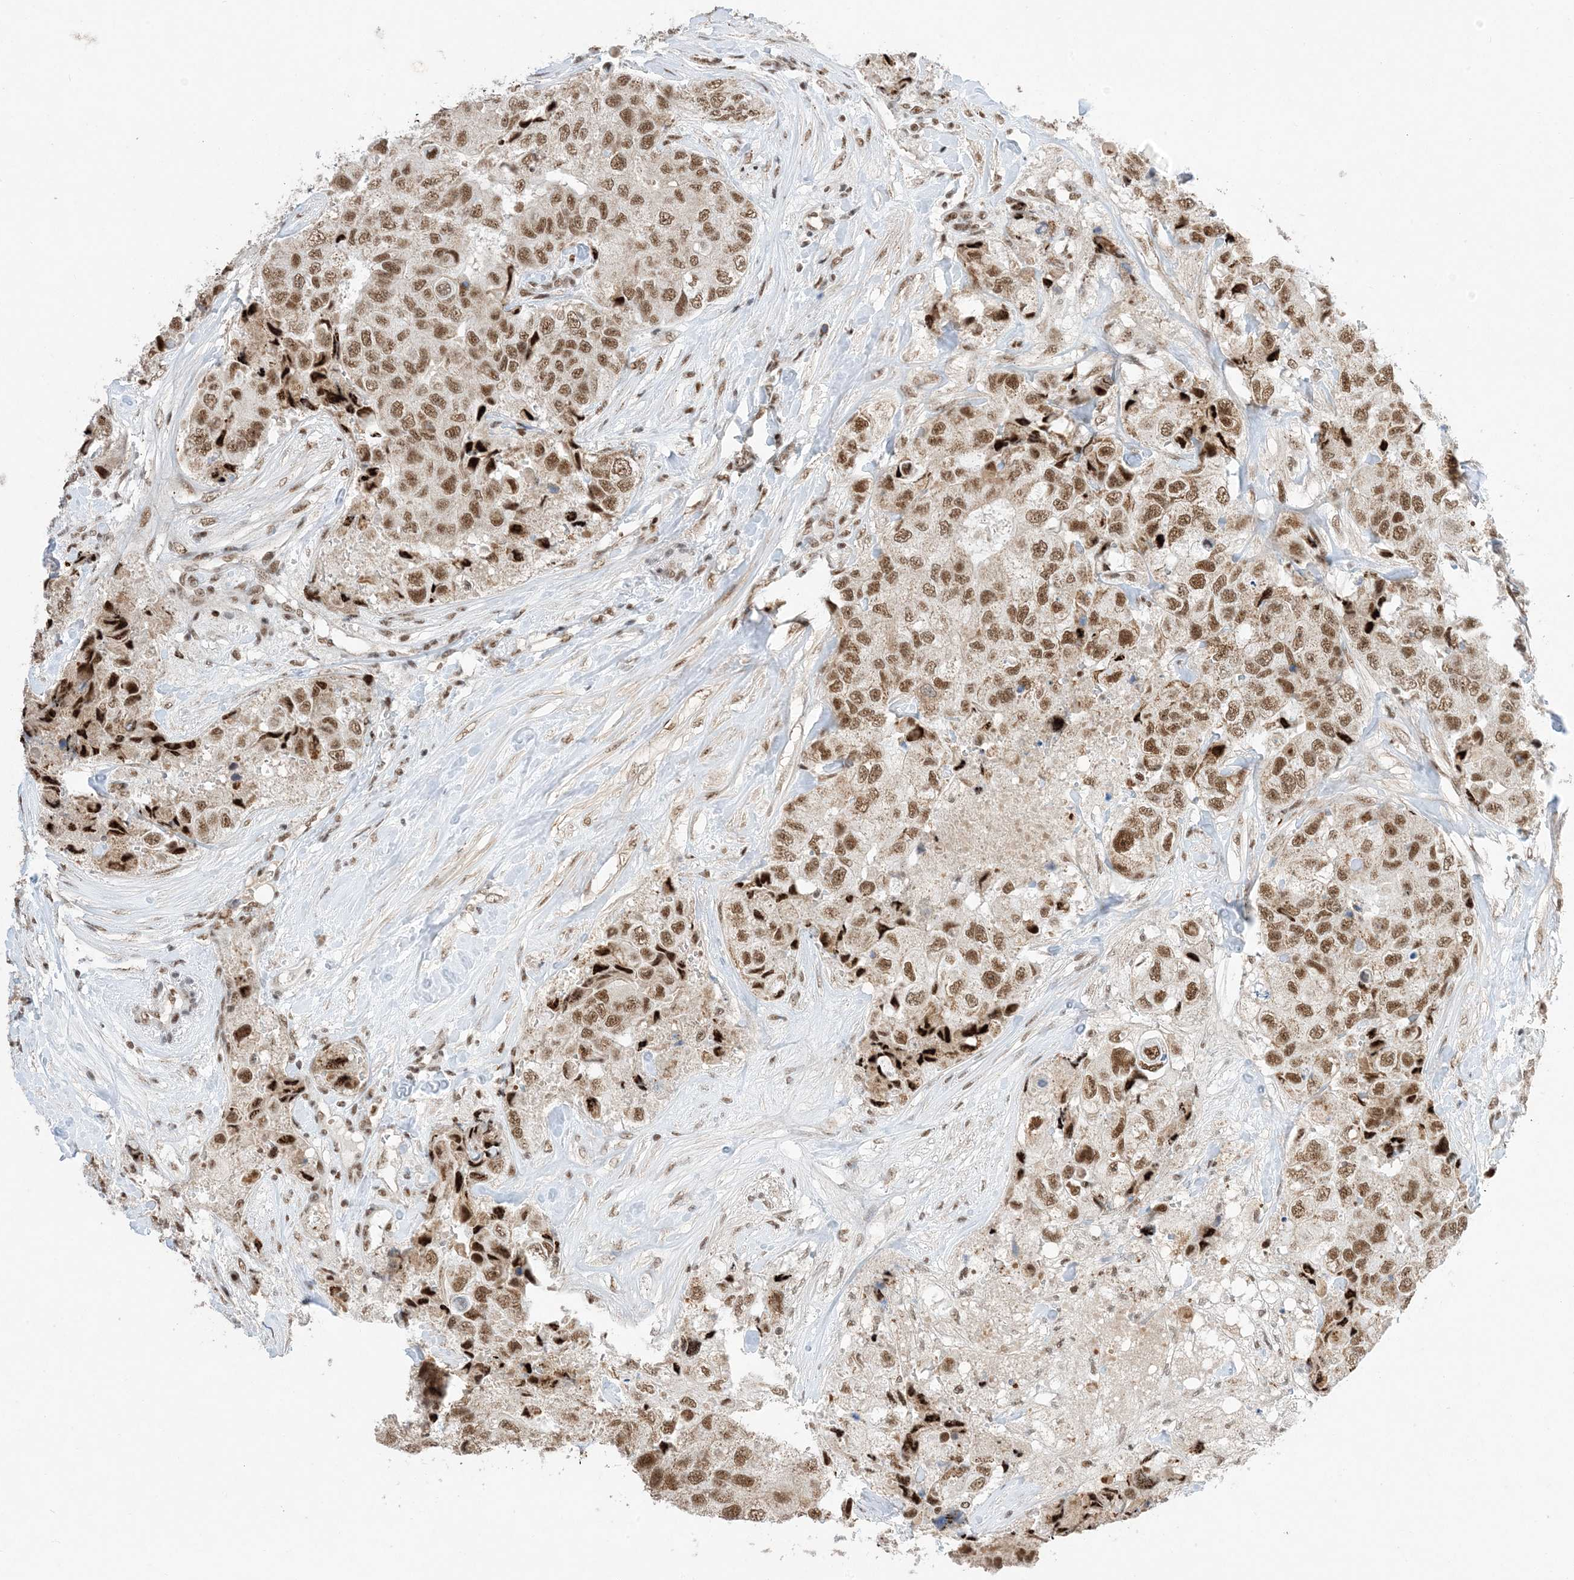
{"staining": {"intensity": "strong", "quantity": ">75%", "location": "nuclear"}, "tissue": "breast cancer", "cell_type": "Tumor cells", "image_type": "cancer", "snomed": [{"axis": "morphology", "description": "Duct carcinoma"}, {"axis": "topography", "description": "Breast"}], "caption": "Protein expression analysis of human intraductal carcinoma (breast) reveals strong nuclear expression in about >75% of tumor cells. (DAB = brown stain, brightfield microscopy at high magnification).", "gene": "SF3A3", "patient": {"sex": "female", "age": 62}}